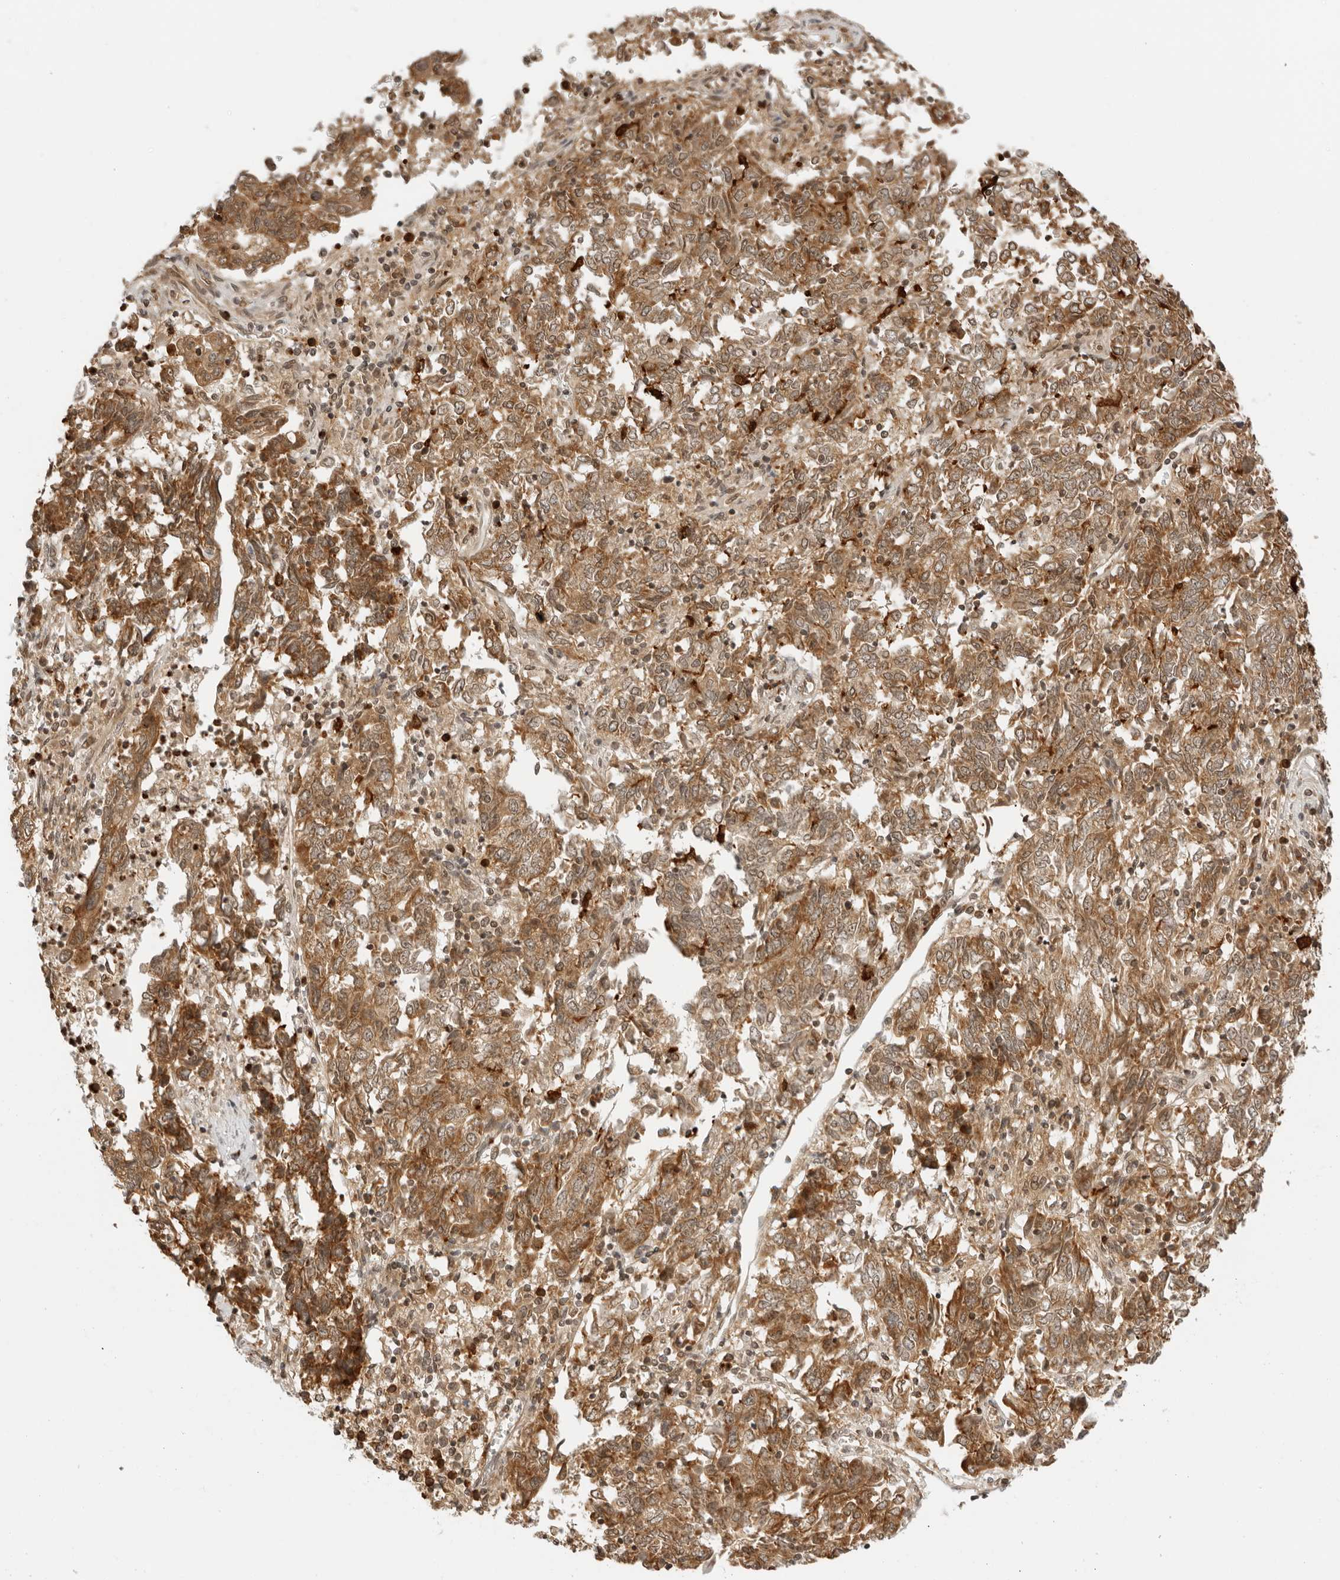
{"staining": {"intensity": "strong", "quantity": ">75%", "location": "cytoplasmic/membranous"}, "tissue": "endometrial cancer", "cell_type": "Tumor cells", "image_type": "cancer", "snomed": [{"axis": "morphology", "description": "Adenocarcinoma, NOS"}, {"axis": "topography", "description": "Endometrium"}], "caption": "About >75% of tumor cells in endometrial cancer exhibit strong cytoplasmic/membranous protein positivity as visualized by brown immunohistochemical staining.", "gene": "RC3H1", "patient": {"sex": "female", "age": 80}}